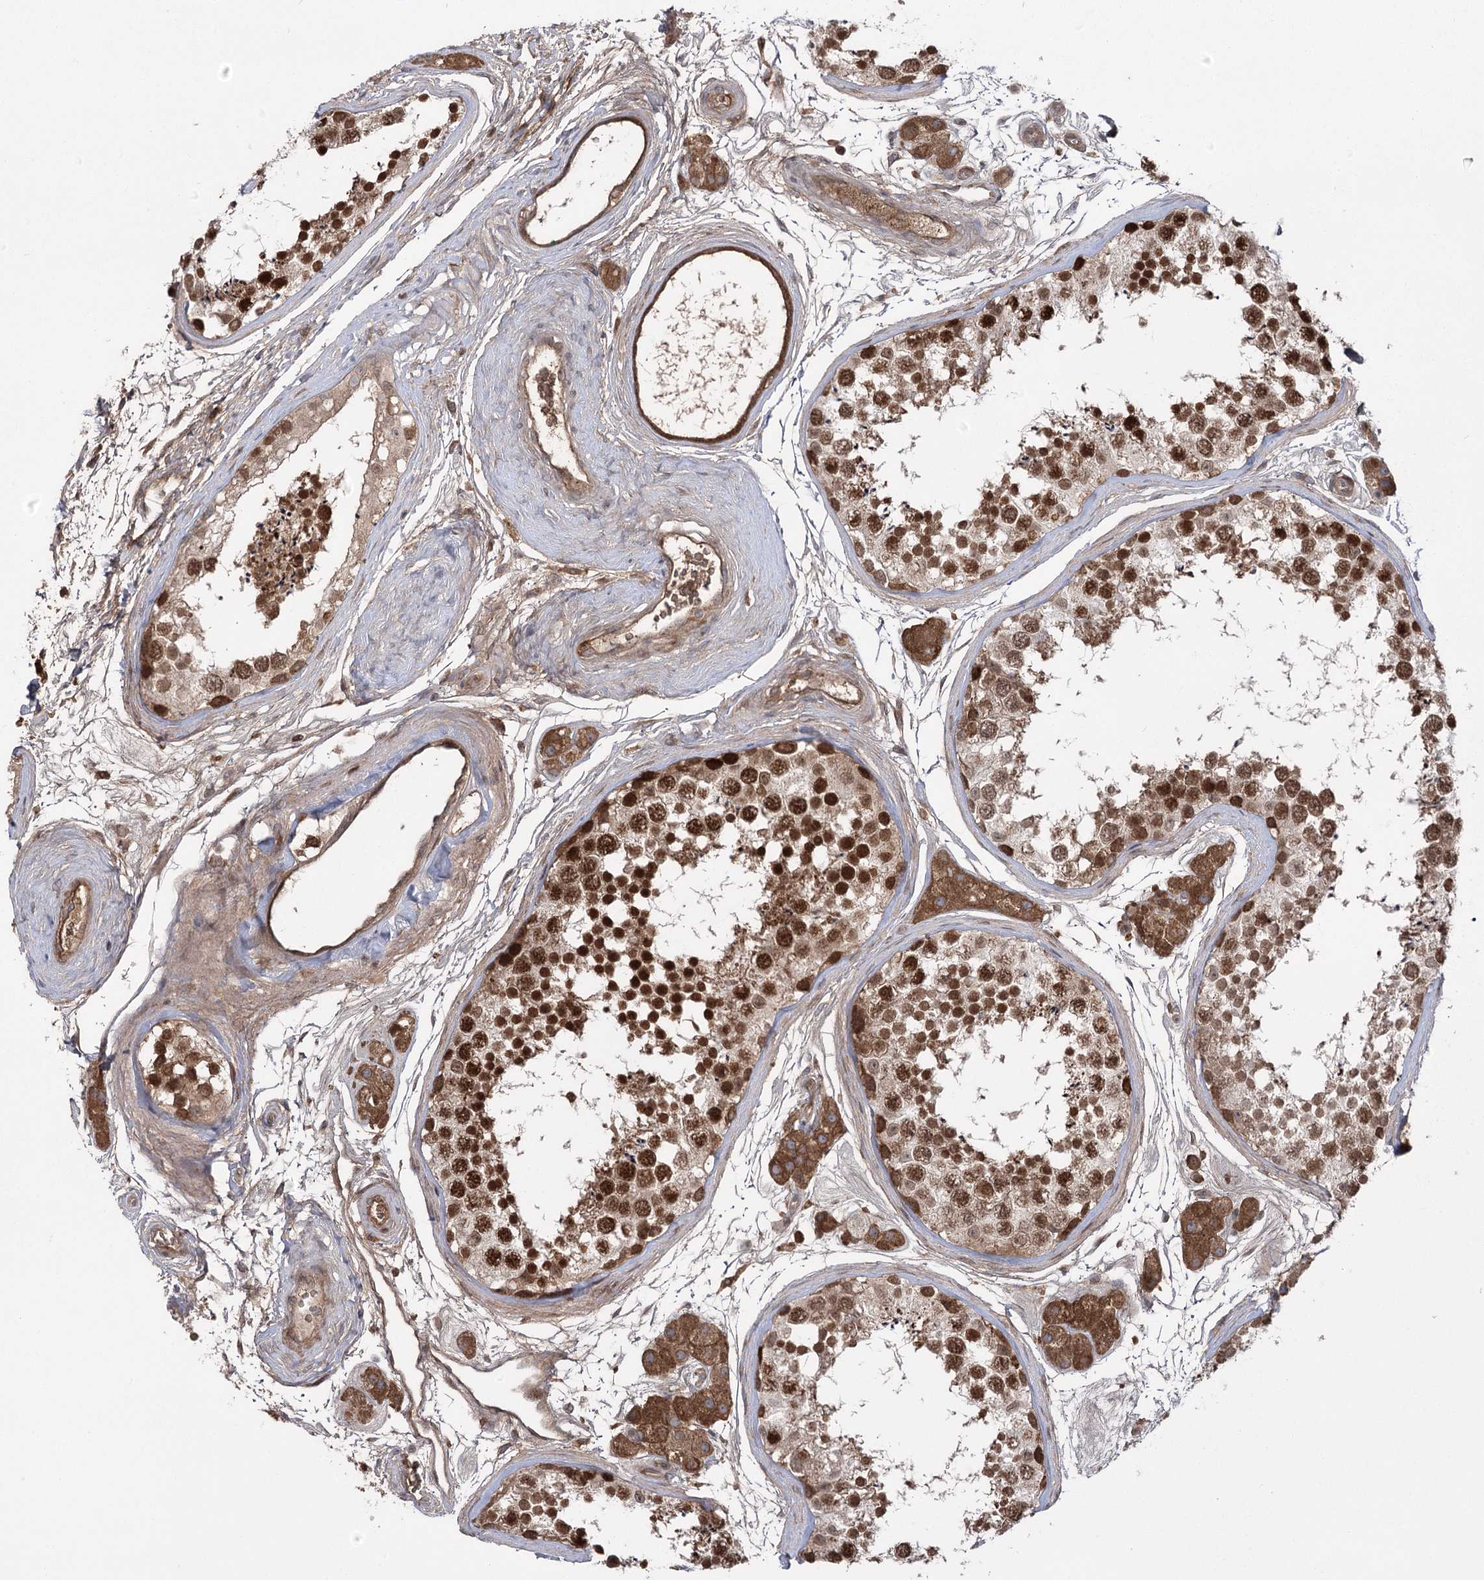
{"staining": {"intensity": "strong", "quantity": "25%-75%", "location": "cytoplasmic/membranous,nuclear"}, "tissue": "testis", "cell_type": "Cells in seminiferous ducts", "image_type": "normal", "snomed": [{"axis": "morphology", "description": "Normal tissue, NOS"}, {"axis": "topography", "description": "Testis"}], "caption": "Immunohistochemistry (DAB (3,3'-diaminobenzidine)) staining of normal testis exhibits strong cytoplasmic/membranous,nuclear protein staining in about 25%-75% of cells in seminiferous ducts.", "gene": "PLEKHA5", "patient": {"sex": "male", "age": 56}}